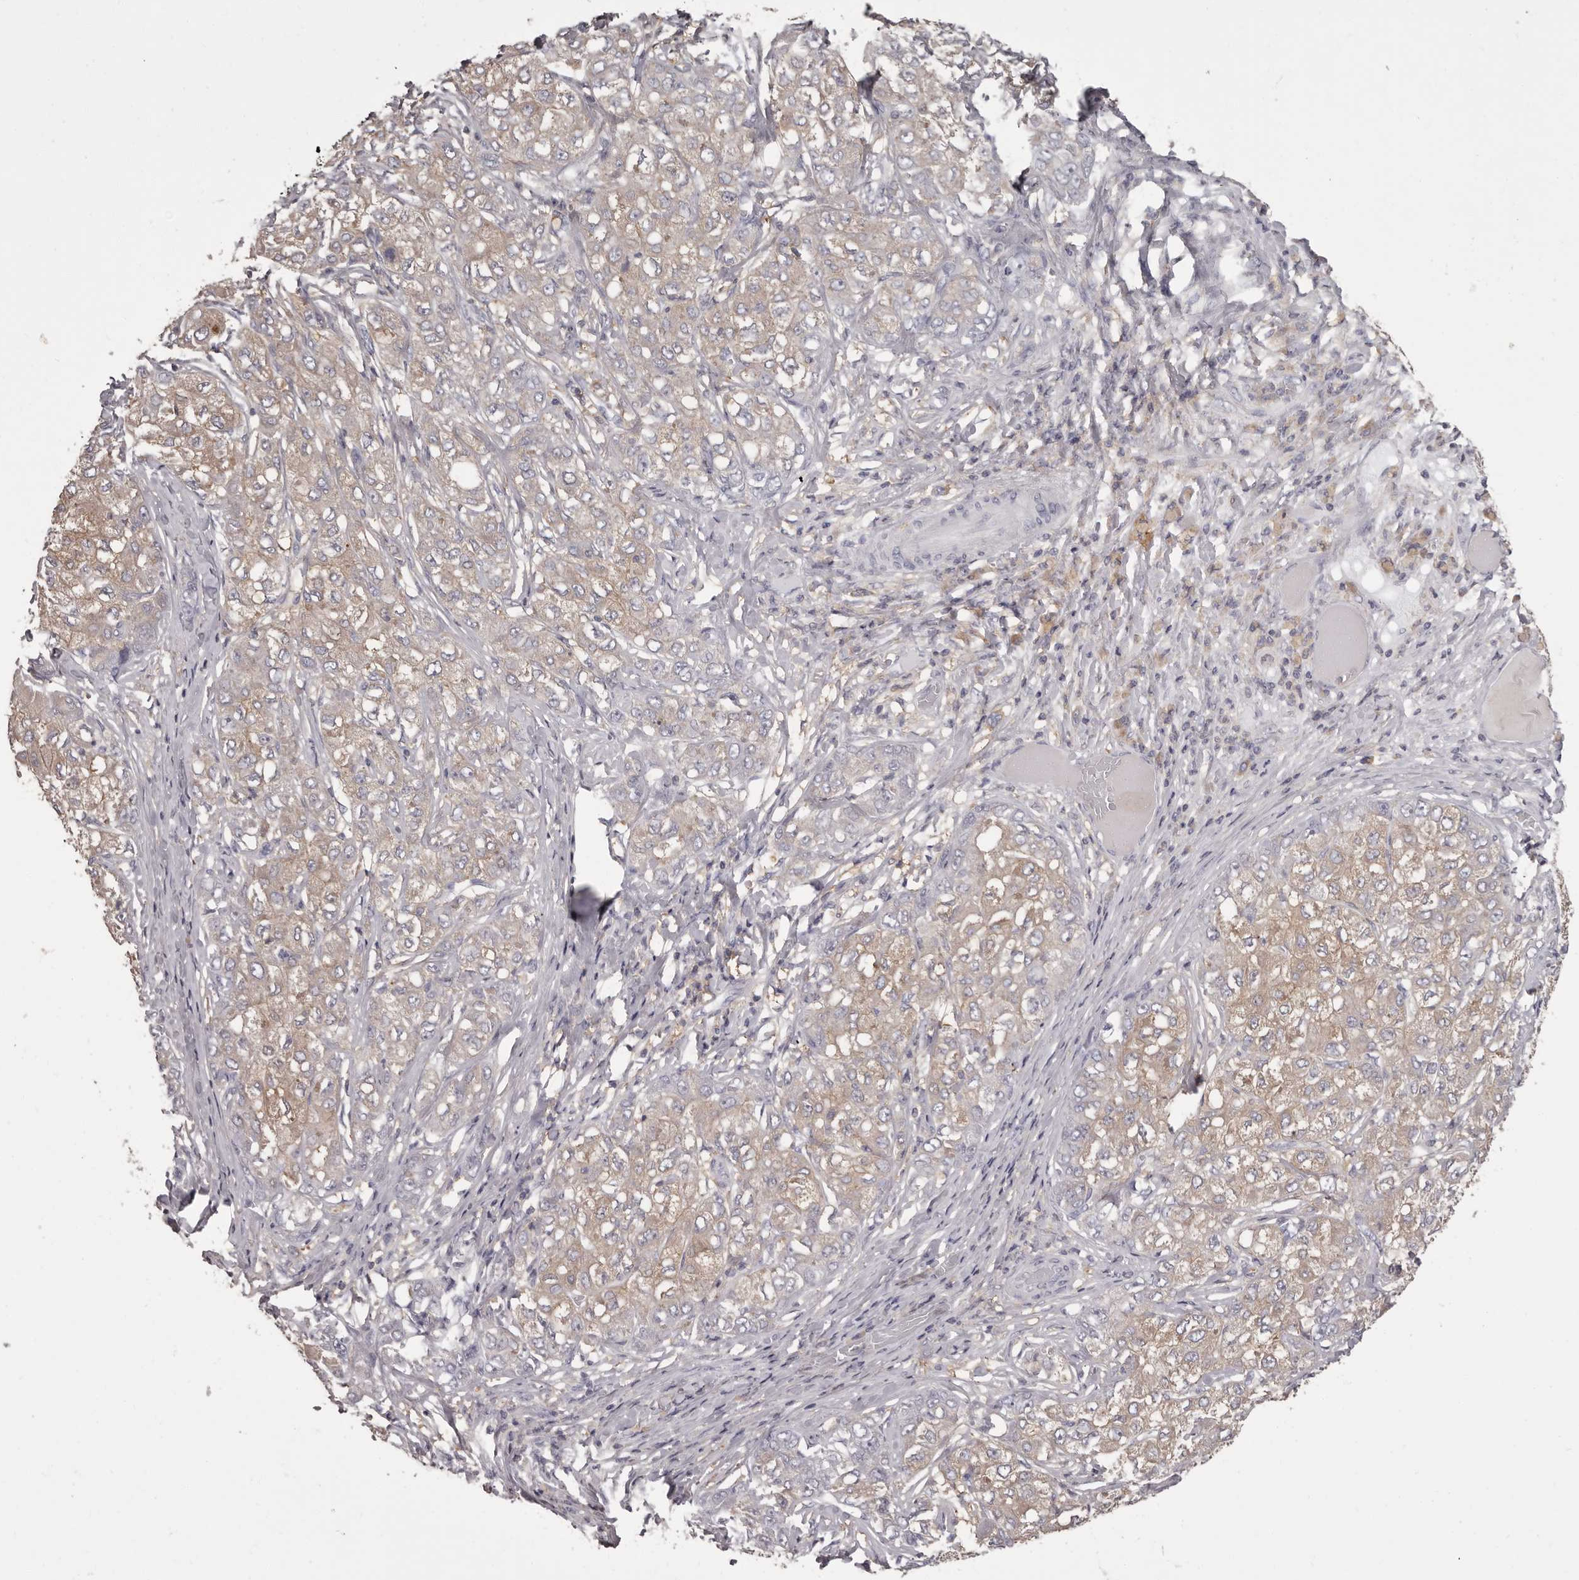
{"staining": {"intensity": "weak", "quantity": ">75%", "location": "cytoplasmic/membranous"}, "tissue": "liver cancer", "cell_type": "Tumor cells", "image_type": "cancer", "snomed": [{"axis": "morphology", "description": "Carcinoma, Hepatocellular, NOS"}, {"axis": "topography", "description": "Liver"}], "caption": "Liver hepatocellular carcinoma stained with DAB (3,3'-diaminobenzidine) immunohistochemistry demonstrates low levels of weak cytoplasmic/membranous positivity in about >75% of tumor cells.", "gene": "APEH", "patient": {"sex": "male", "age": 80}}